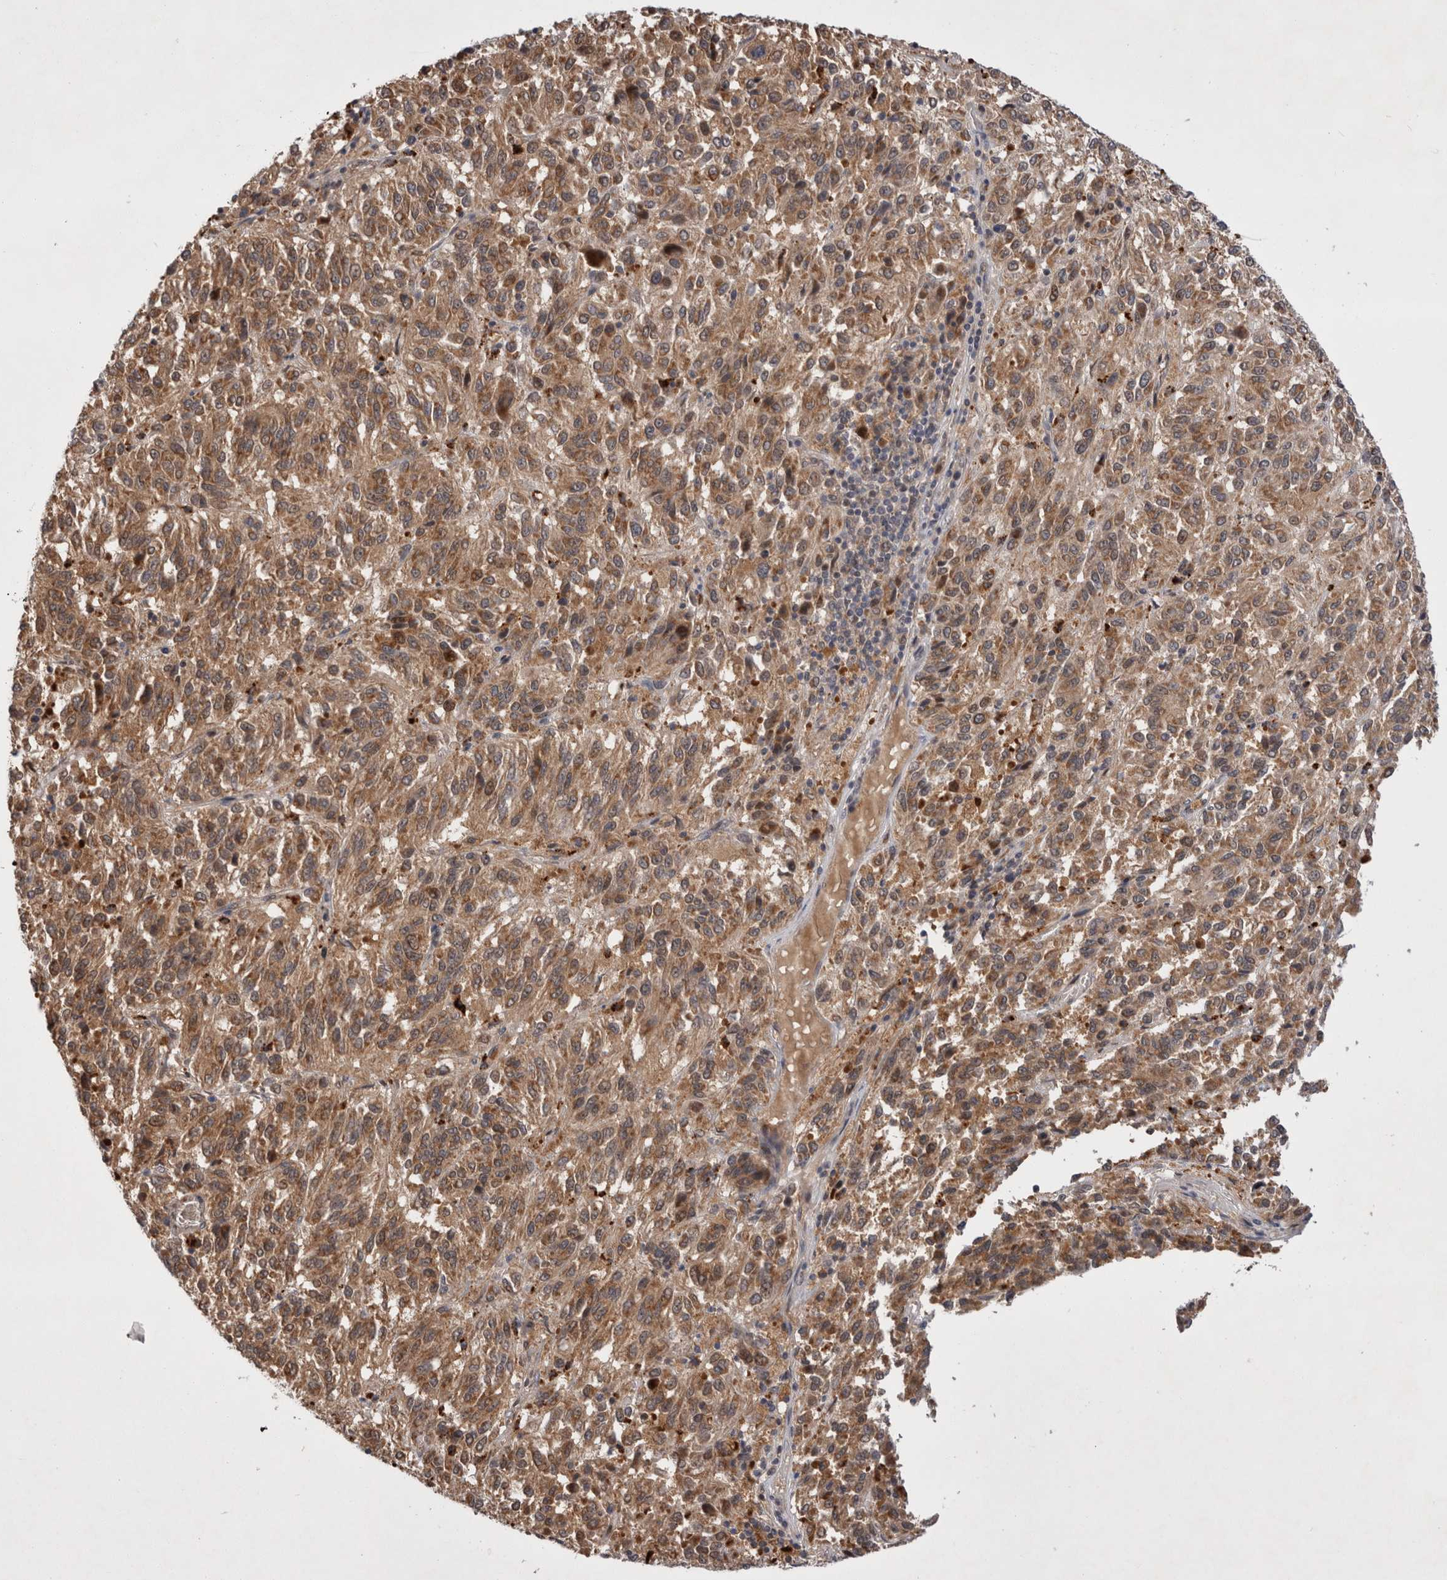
{"staining": {"intensity": "moderate", "quantity": ">75%", "location": "cytoplasmic/membranous"}, "tissue": "melanoma", "cell_type": "Tumor cells", "image_type": "cancer", "snomed": [{"axis": "morphology", "description": "Malignant melanoma, Metastatic site"}, {"axis": "topography", "description": "Lung"}], "caption": "Melanoma tissue shows moderate cytoplasmic/membranous positivity in about >75% of tumor cells", "gene": "MRPL37", "patient": {"sex": "male", "age": 64}}